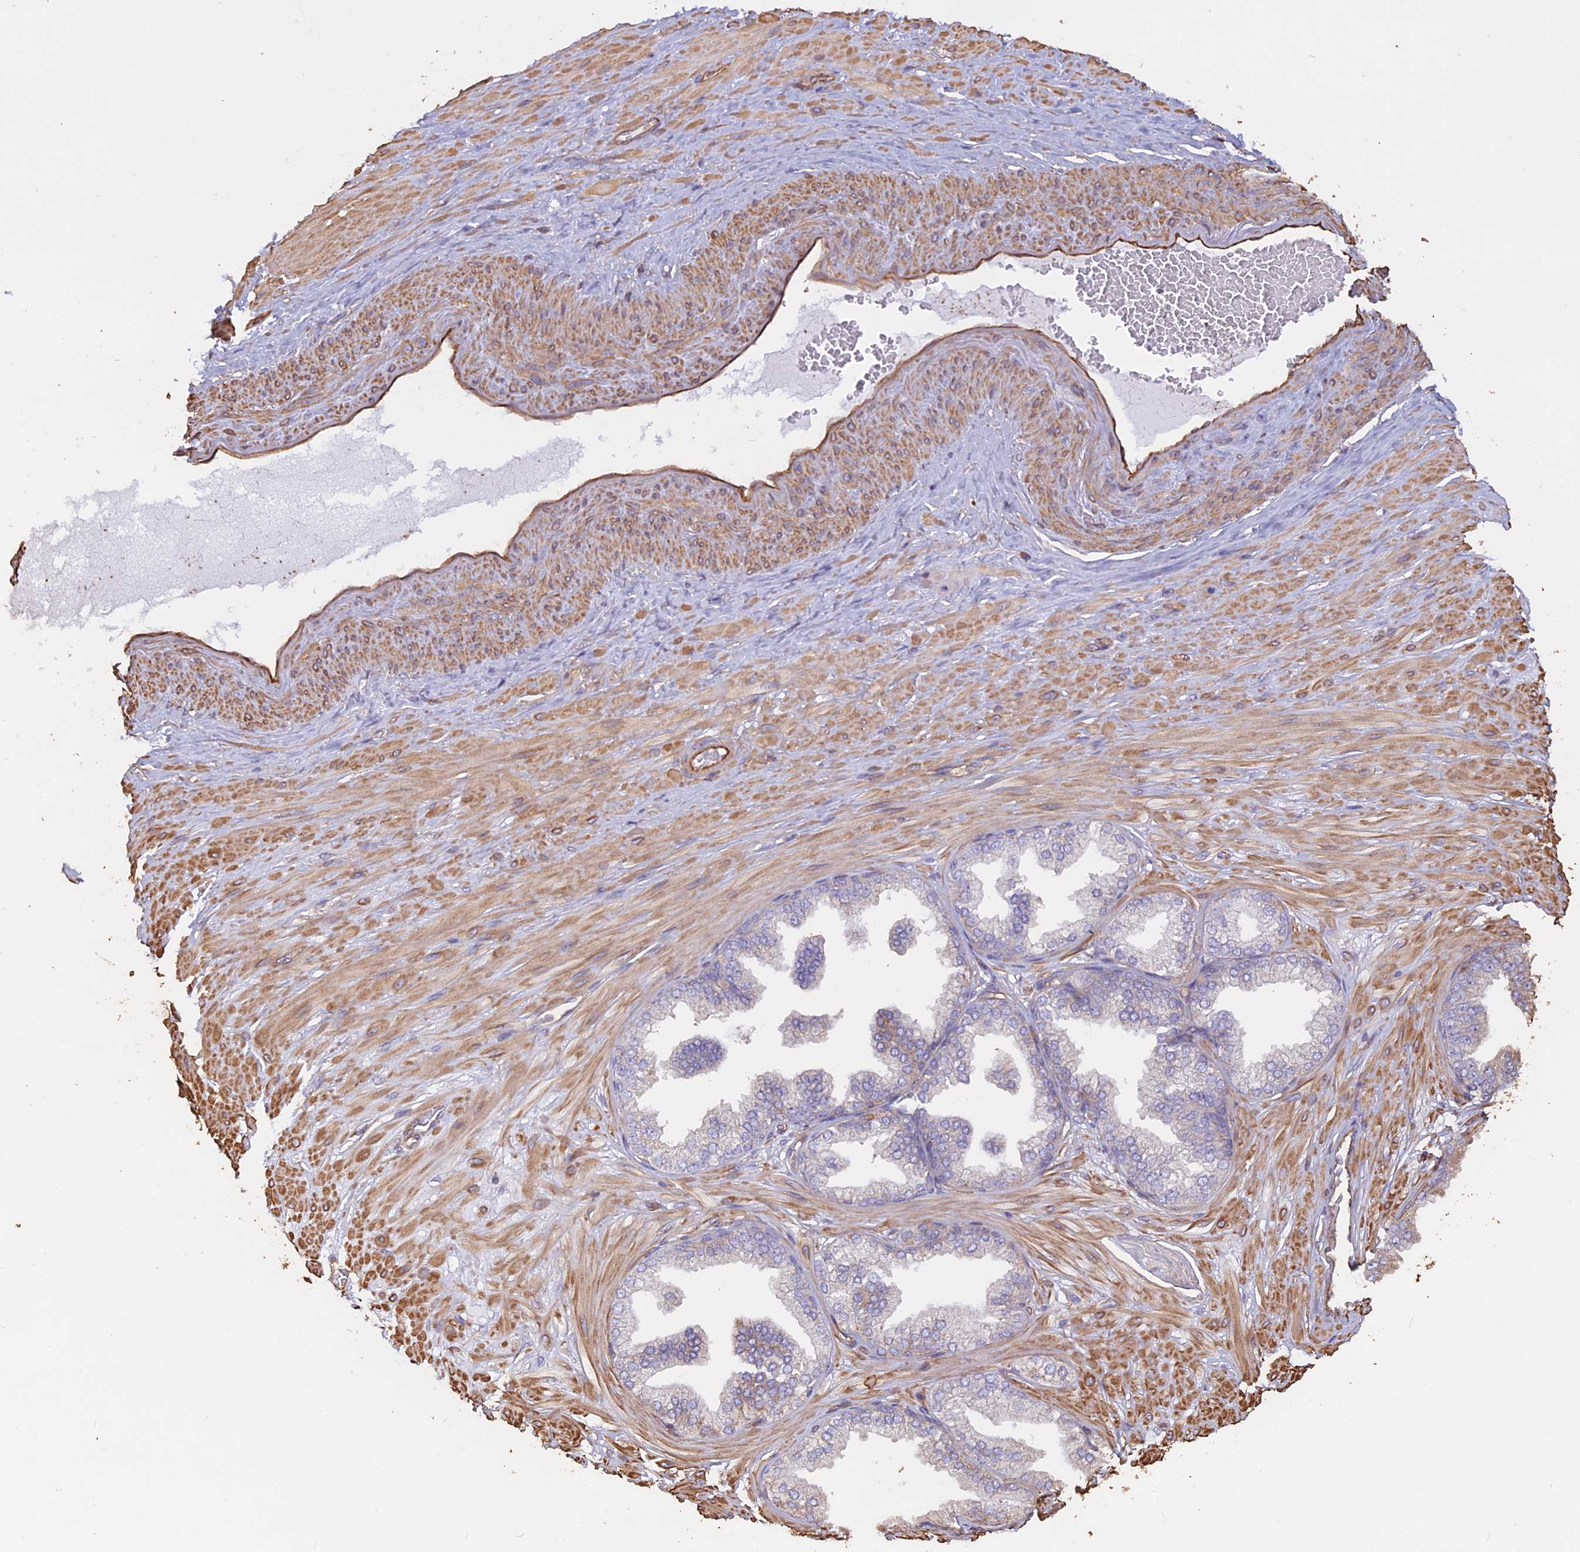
{"staining": {"intensity": "moderate", "quantity": ">75%", "location": "cytoplasmic/membranous"}, "tissue": "adipose tissue", "cell_type": "Adipocytes", "image_type": "normal", "snomed": [{"axis": "morphology", "description": "Normal tissue, NOS"}, {"axis": "morphology", "description": "Adenocarcinoma, Low grade"}, {"axis": "topography", "description": "Prostate"}, {"axis": "topography", "description": "Peripheral nerve tissue"}], "caption": "Adipocytes demonstrate moderate cytoplasmic/membranous expression in about >75% of cells in unremarkable adipose tissue. Nuclei are stained in blue.", "gene": "CCDC148", "patient": {"sex": "male", "age": 63}}